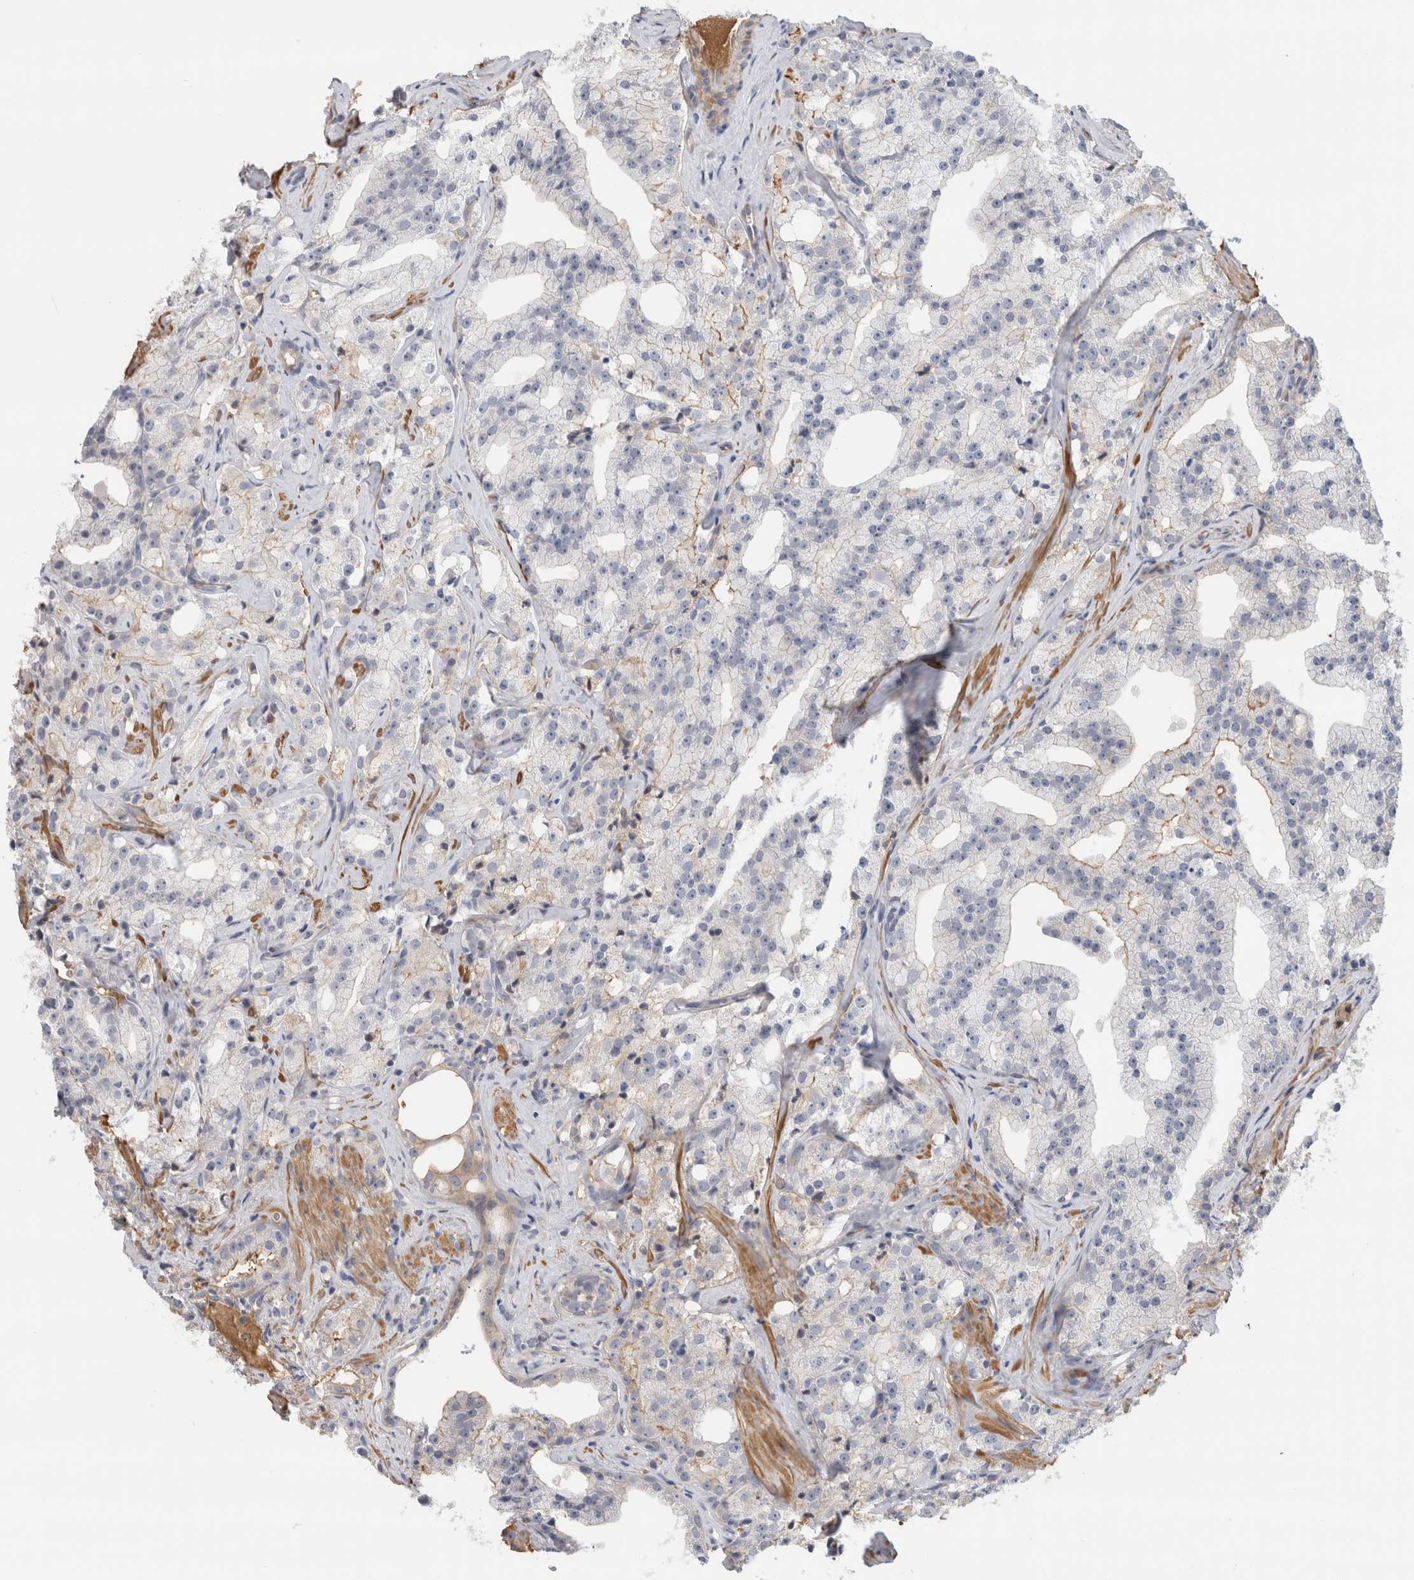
{"staining": {"intensity": "negative", "quantity": "none", "location": "none"}, "tissue": "prostate cancer", "cell_type": "Tumor cells", "image_type": "cancer", "snomed": [{"axis": "morphology", "description": "Adenocarcinoma, High grade"}, {"axis": "topography", "description": "Prostate"}], "caption": "IHC image of prostate cancer (high-grade adenocarcinoma) stained for a protein (brown), which shows no staining in tumor cells.", "gene": "CFI", "patient": {"sex": "male", "age": 64}}